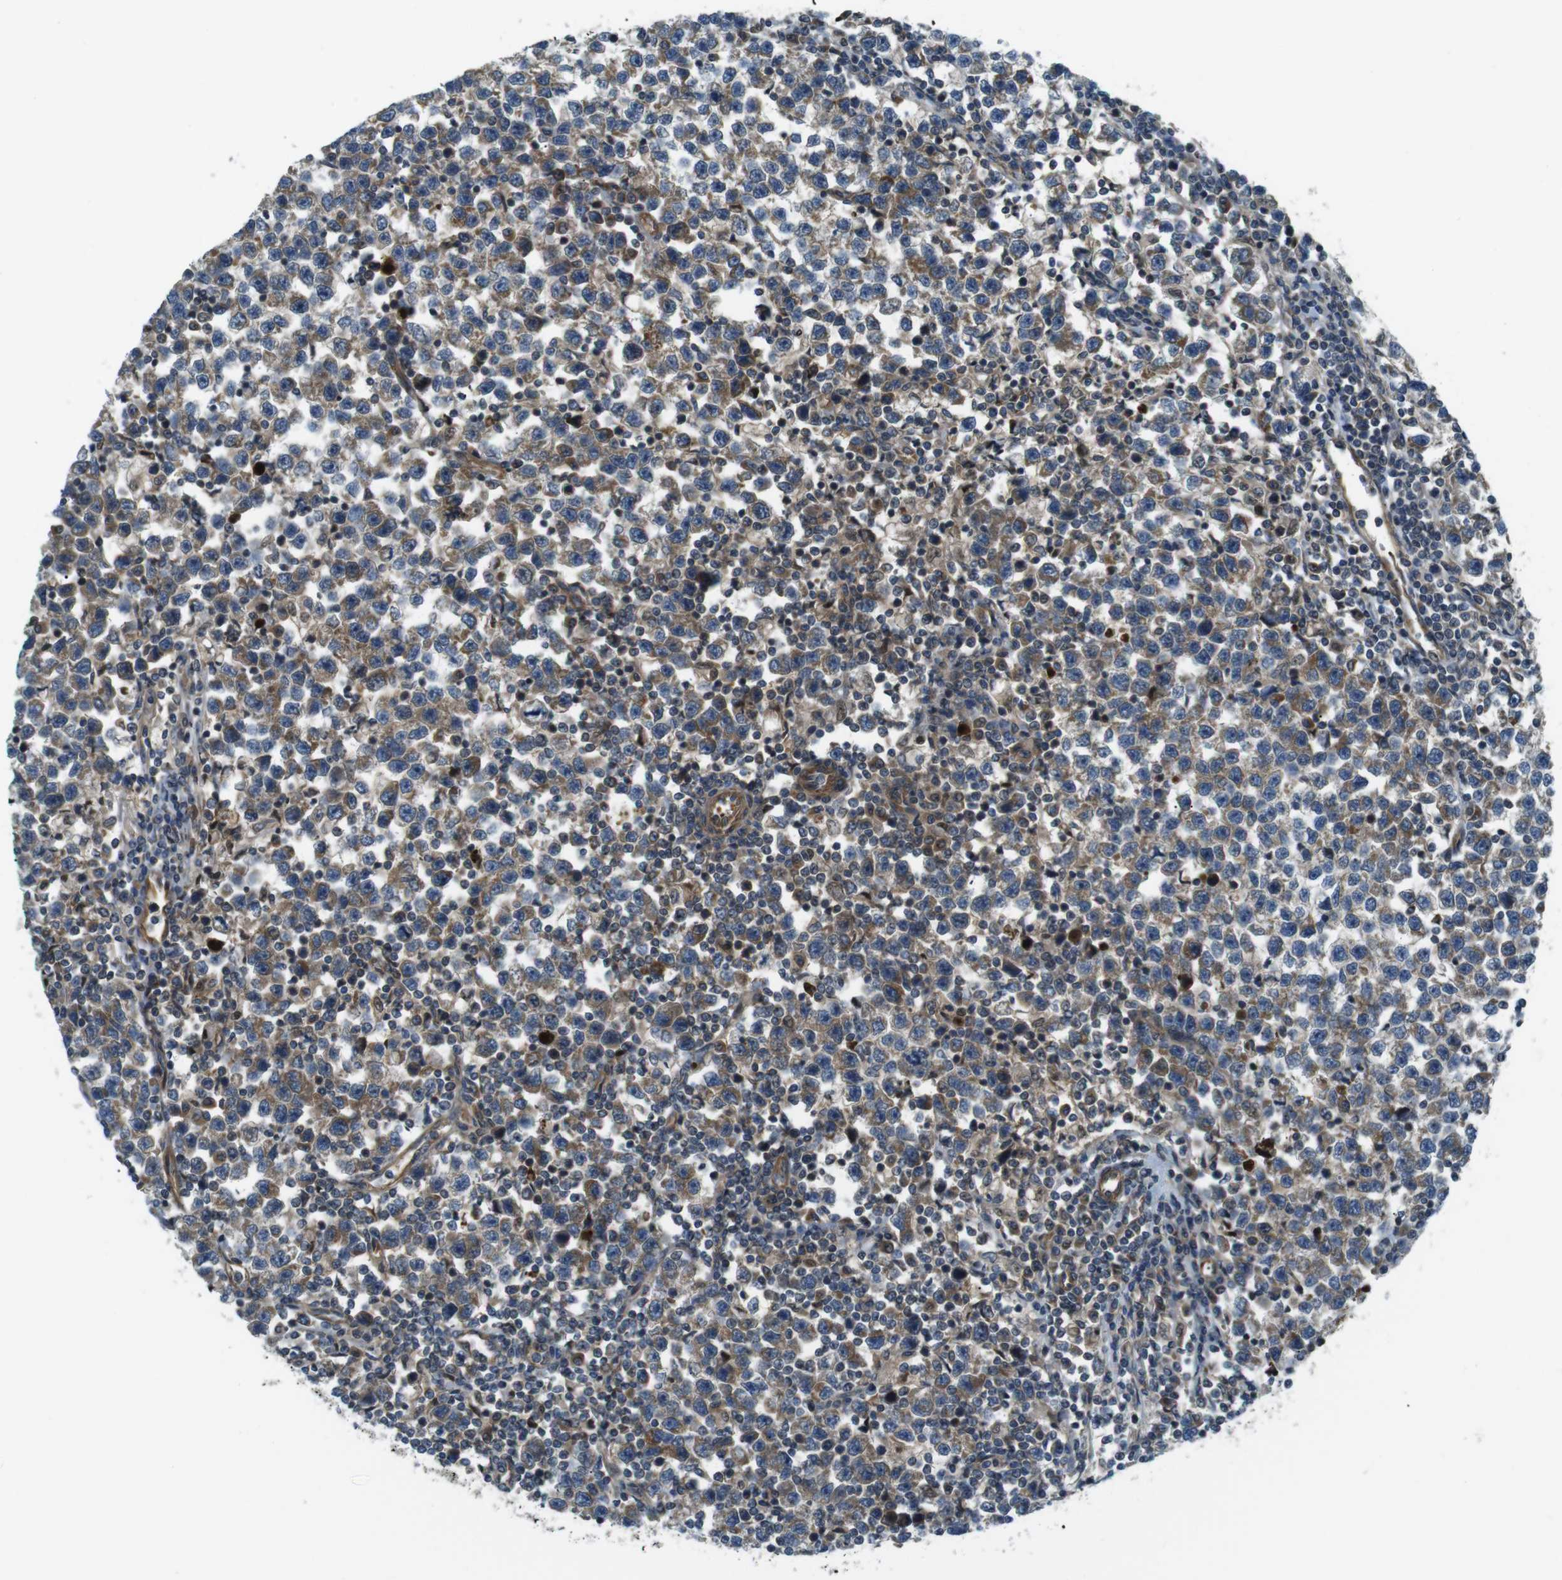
{"staining": {"intensity": "moderate", "quantity": ">75%", "location": "cytoplasmic/membranous"}, "tissue": "testis cancer", "cell_type": "Tumor cells", "image_type": "cancer", "snomed": [{"axis": "morphology", "description": "Seminoma, NOS"}, {"axis": "topography", "description": "Testis"}], "caption": "Moderate cytoplasmic/membranous protein positivity is appreciated in about >75% of tumor cells in testis seminoma.", "gene": "TSC1", "patient": {"sex": "male", "age": 43}}